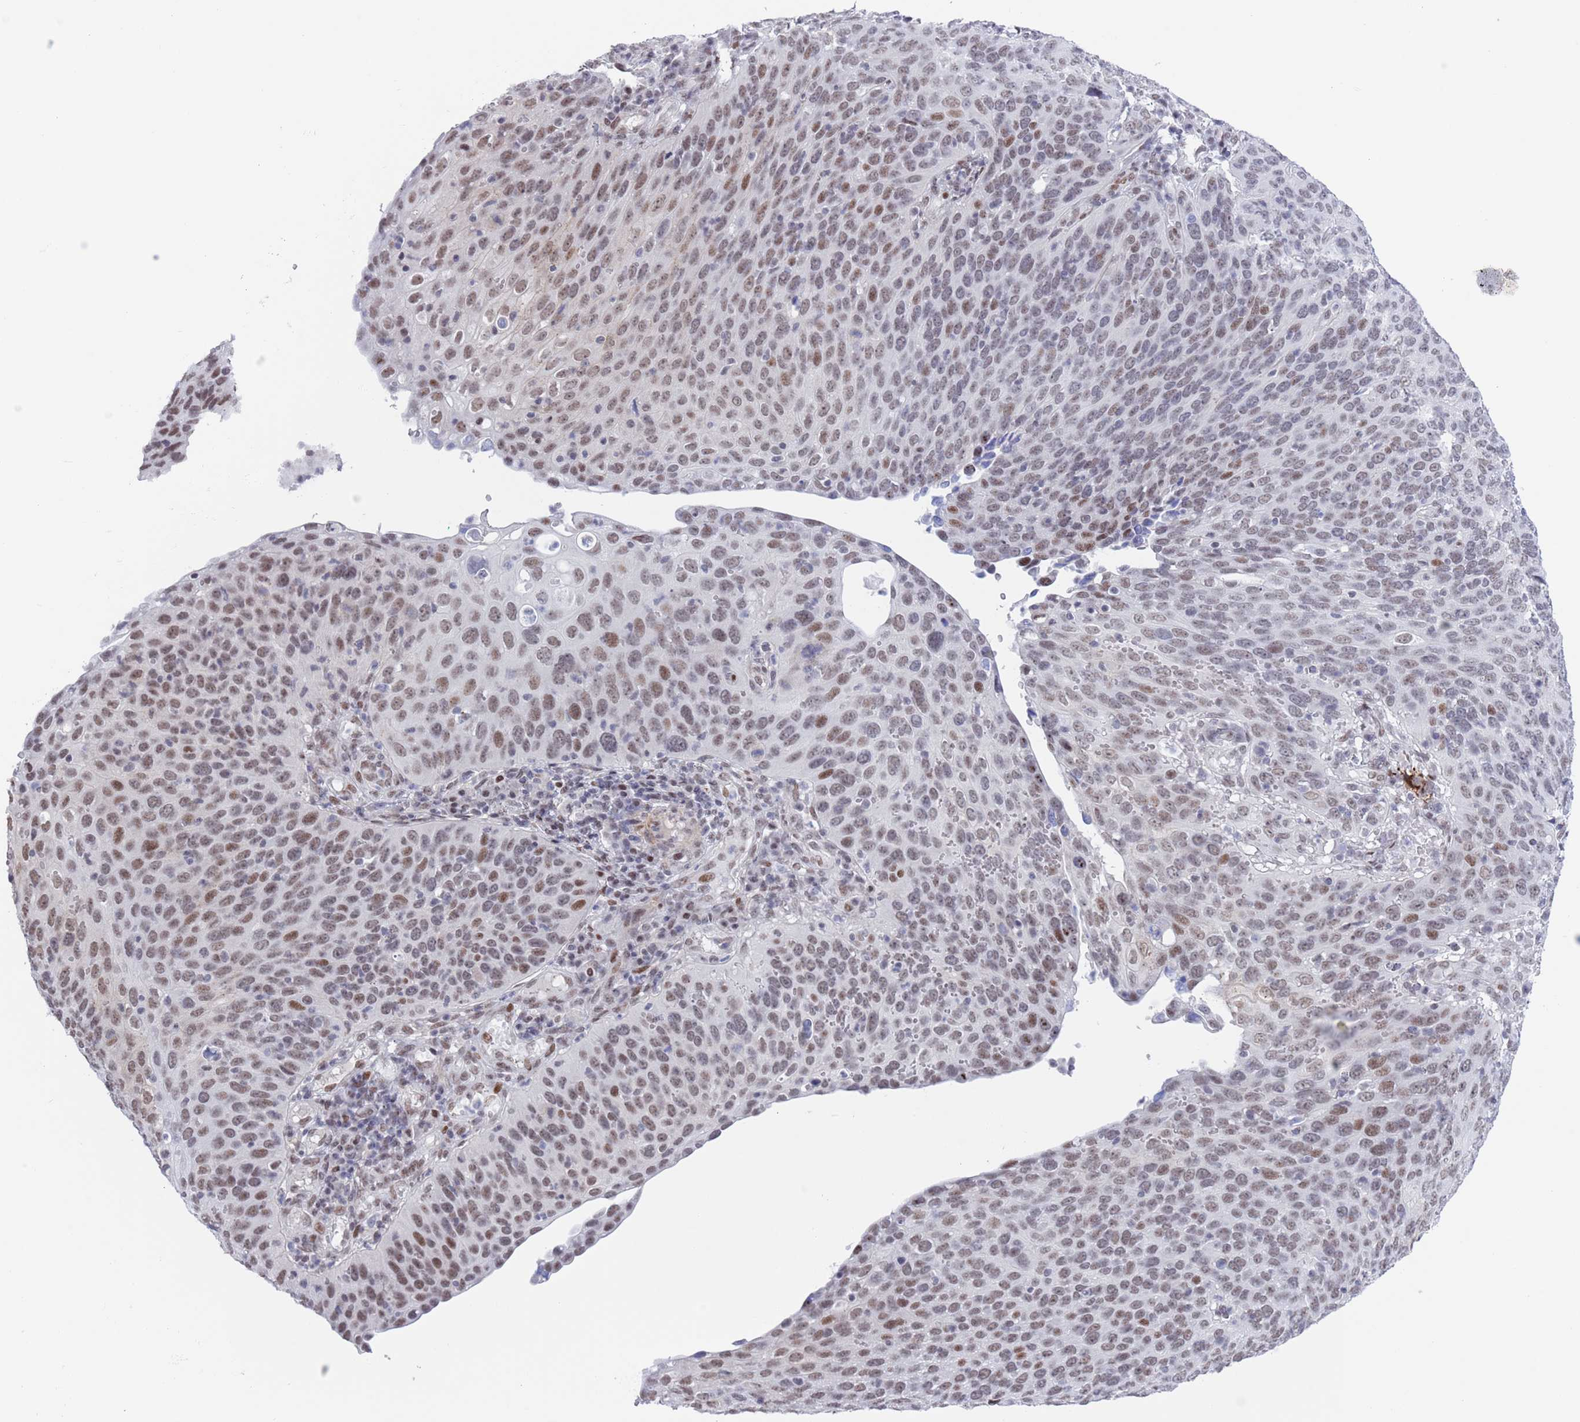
{"staining": {"intensity": "moderate", "quantity": ">75%", "location": "nuclear"}, "tissue": "cervical cancer", "cell_type": "Tumor cells", "image_type": "cancer", "snomed": [{"axis": "morphology", "description": "Squamous cell carcinoma, NOS"}, {"axis": "topography", "description": "Cervix"}], "caption": "Immunohistochemical staining of human cervical cancer reveals moderate nuclear protein positivity in about >75% of tumor cells.", "gene": "ZNF382", "patient": {"sex": "female", "age": 36}}